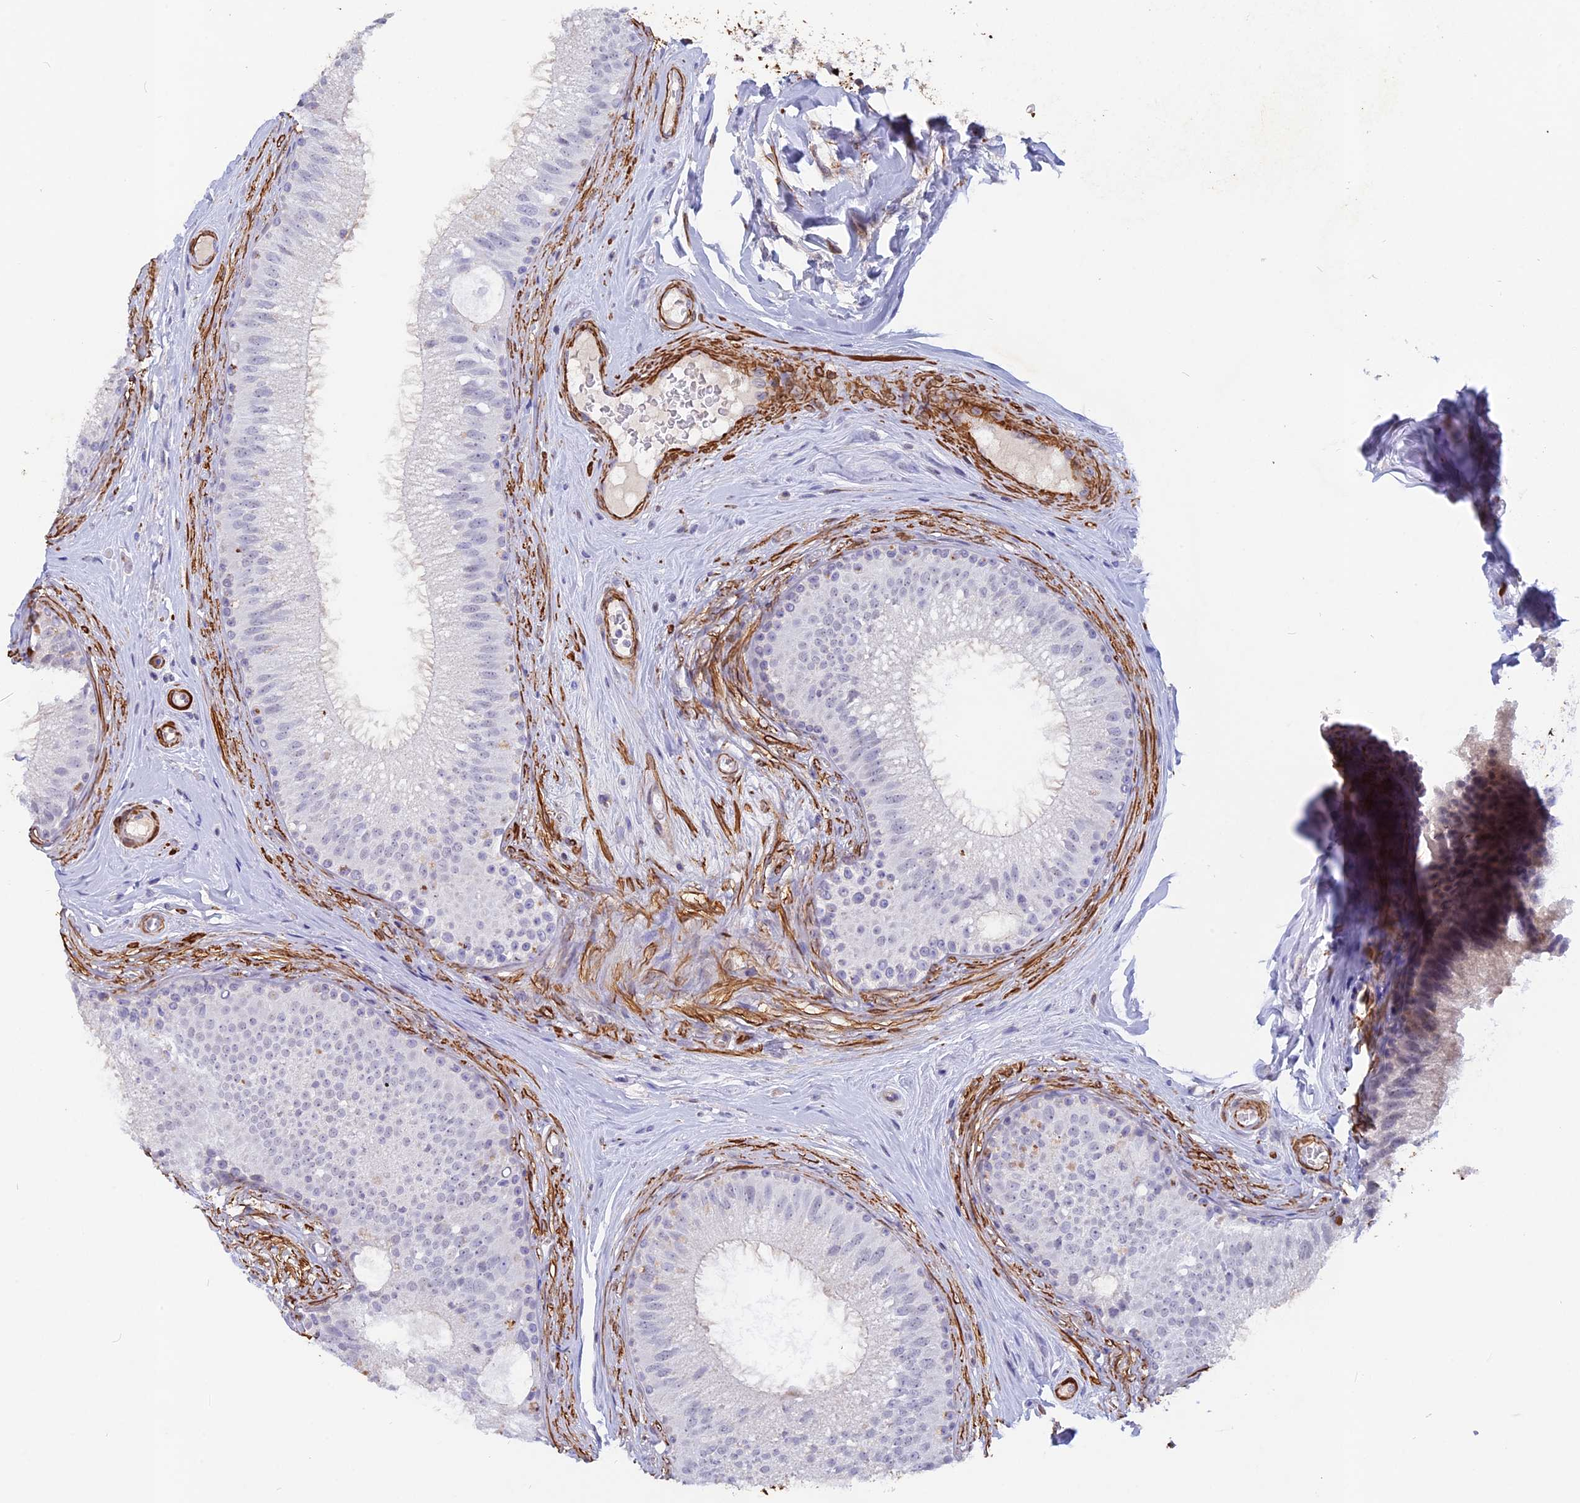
{"staining": {"intensity": "negative", "quantity": "none", "location": "none"}, "tissue": "epididymis", "cell_type": "Glandular cells", "image_type": "normal", "snomed": [{"axis": "morphology", "description": "Normal tissue, NOS"}, {"axis": "topography", "description": "Epididymis"}], "caption": "IHC of normal epididymis shows no staining in glandular cells. (Stains: DAB immunohistochemistry (IHC) with hematoxylin counter stain, Microscopy: brightfield microscopy at high magnification).", "gene": "CCDC154", "patient": {"sex": "male", "age": 33}}